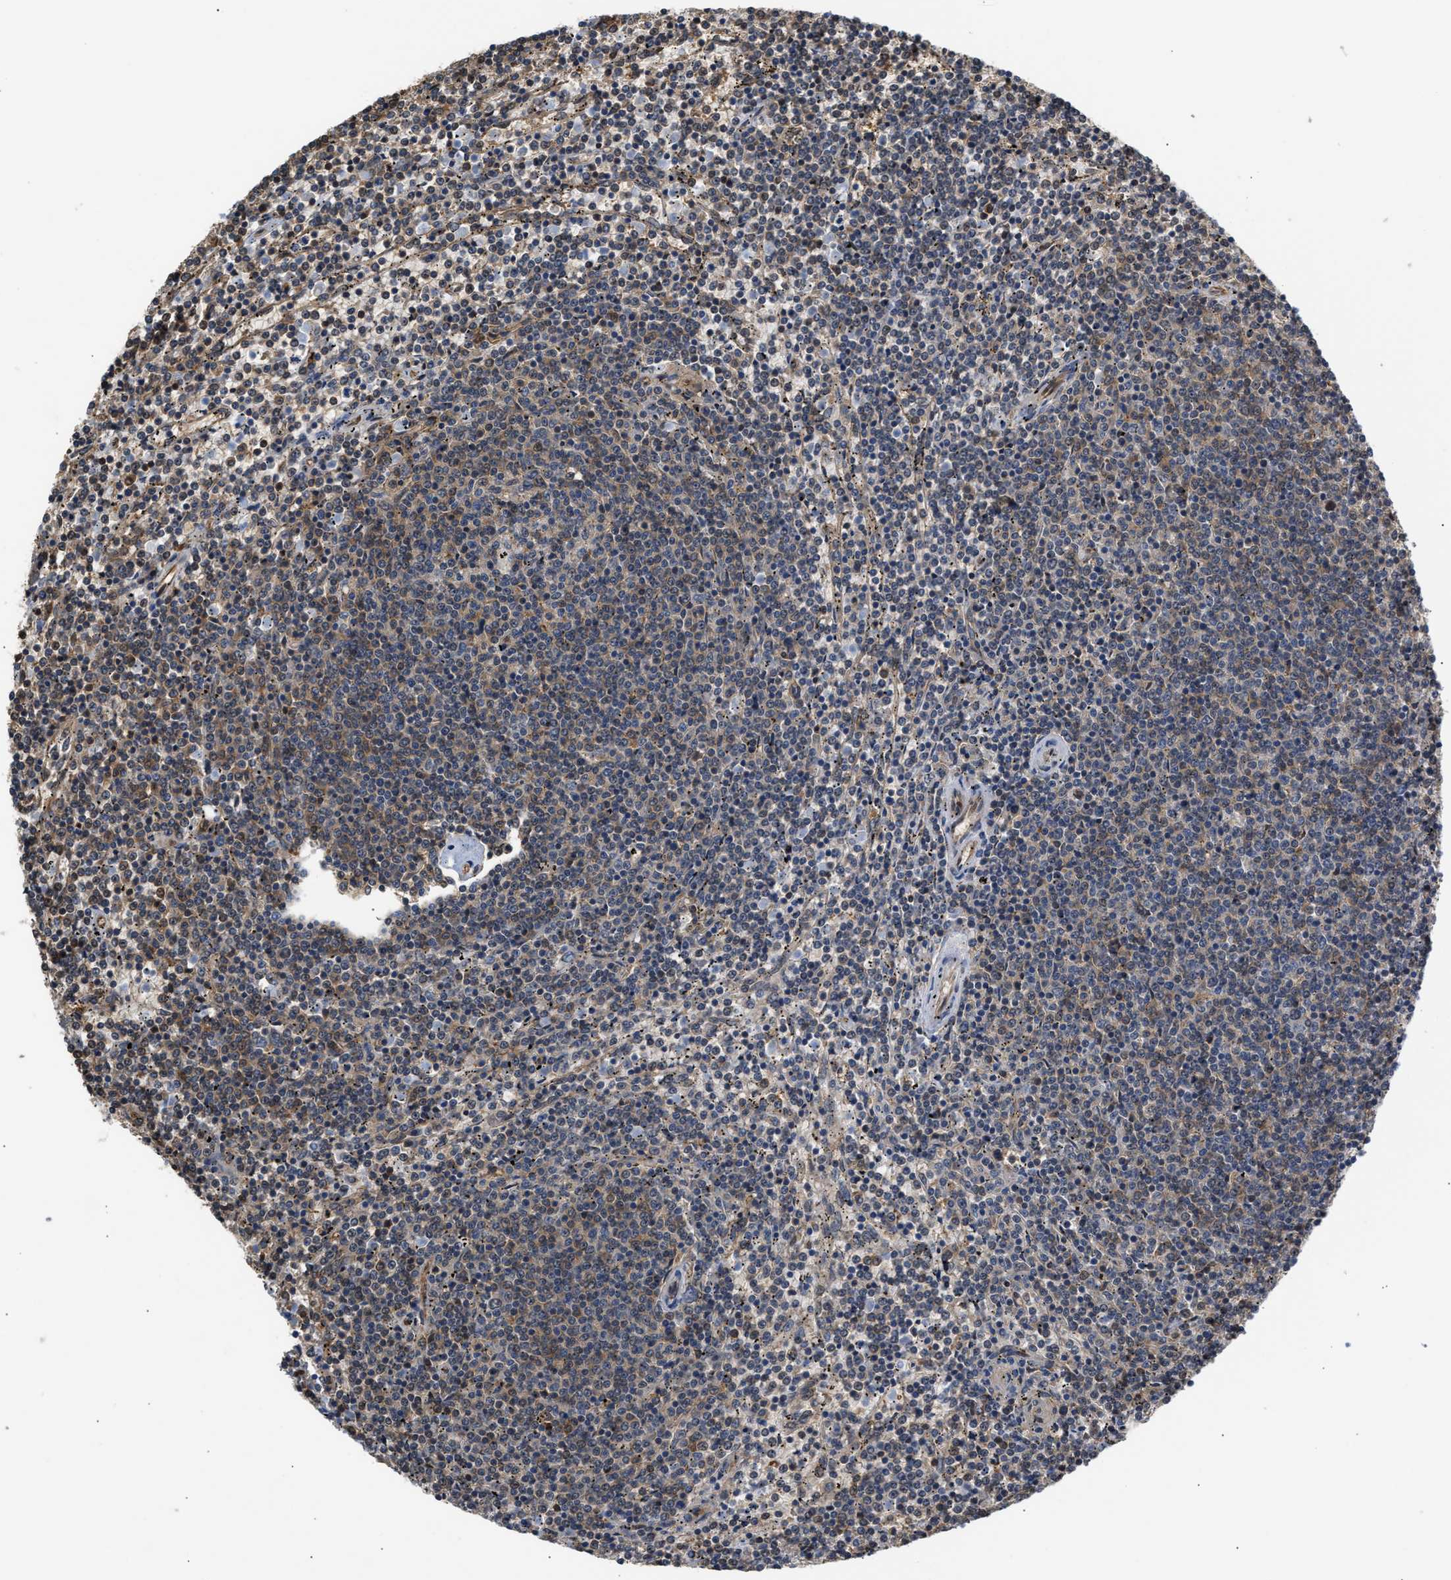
{"staining": {"intensity": "weak", "quantity": "<25%", "location": "cytoplasmic/membranous,nuclear"}, "tissue": "lymphoma", "cell_type": "Tumor cells", "image_type": "cancer", "snomed": [{"axis": "morphology", "description": "Malignant lymphoma, non-Hodgkin's type, Low grade"}, {"axis": "topography", "description": "Spleen"}], "caption": "Tumor cells are negative for brown protein staining in malignant lymphoma, non-Hodgkin's type (low-grade). The staining is performed using DAB (3,3'-diaminobenzidine) brown chromogen with nuclei counter-stained in using hematoxylin.", "gene": "SCAI", "patient": {"sex": "female", "age": 50}}